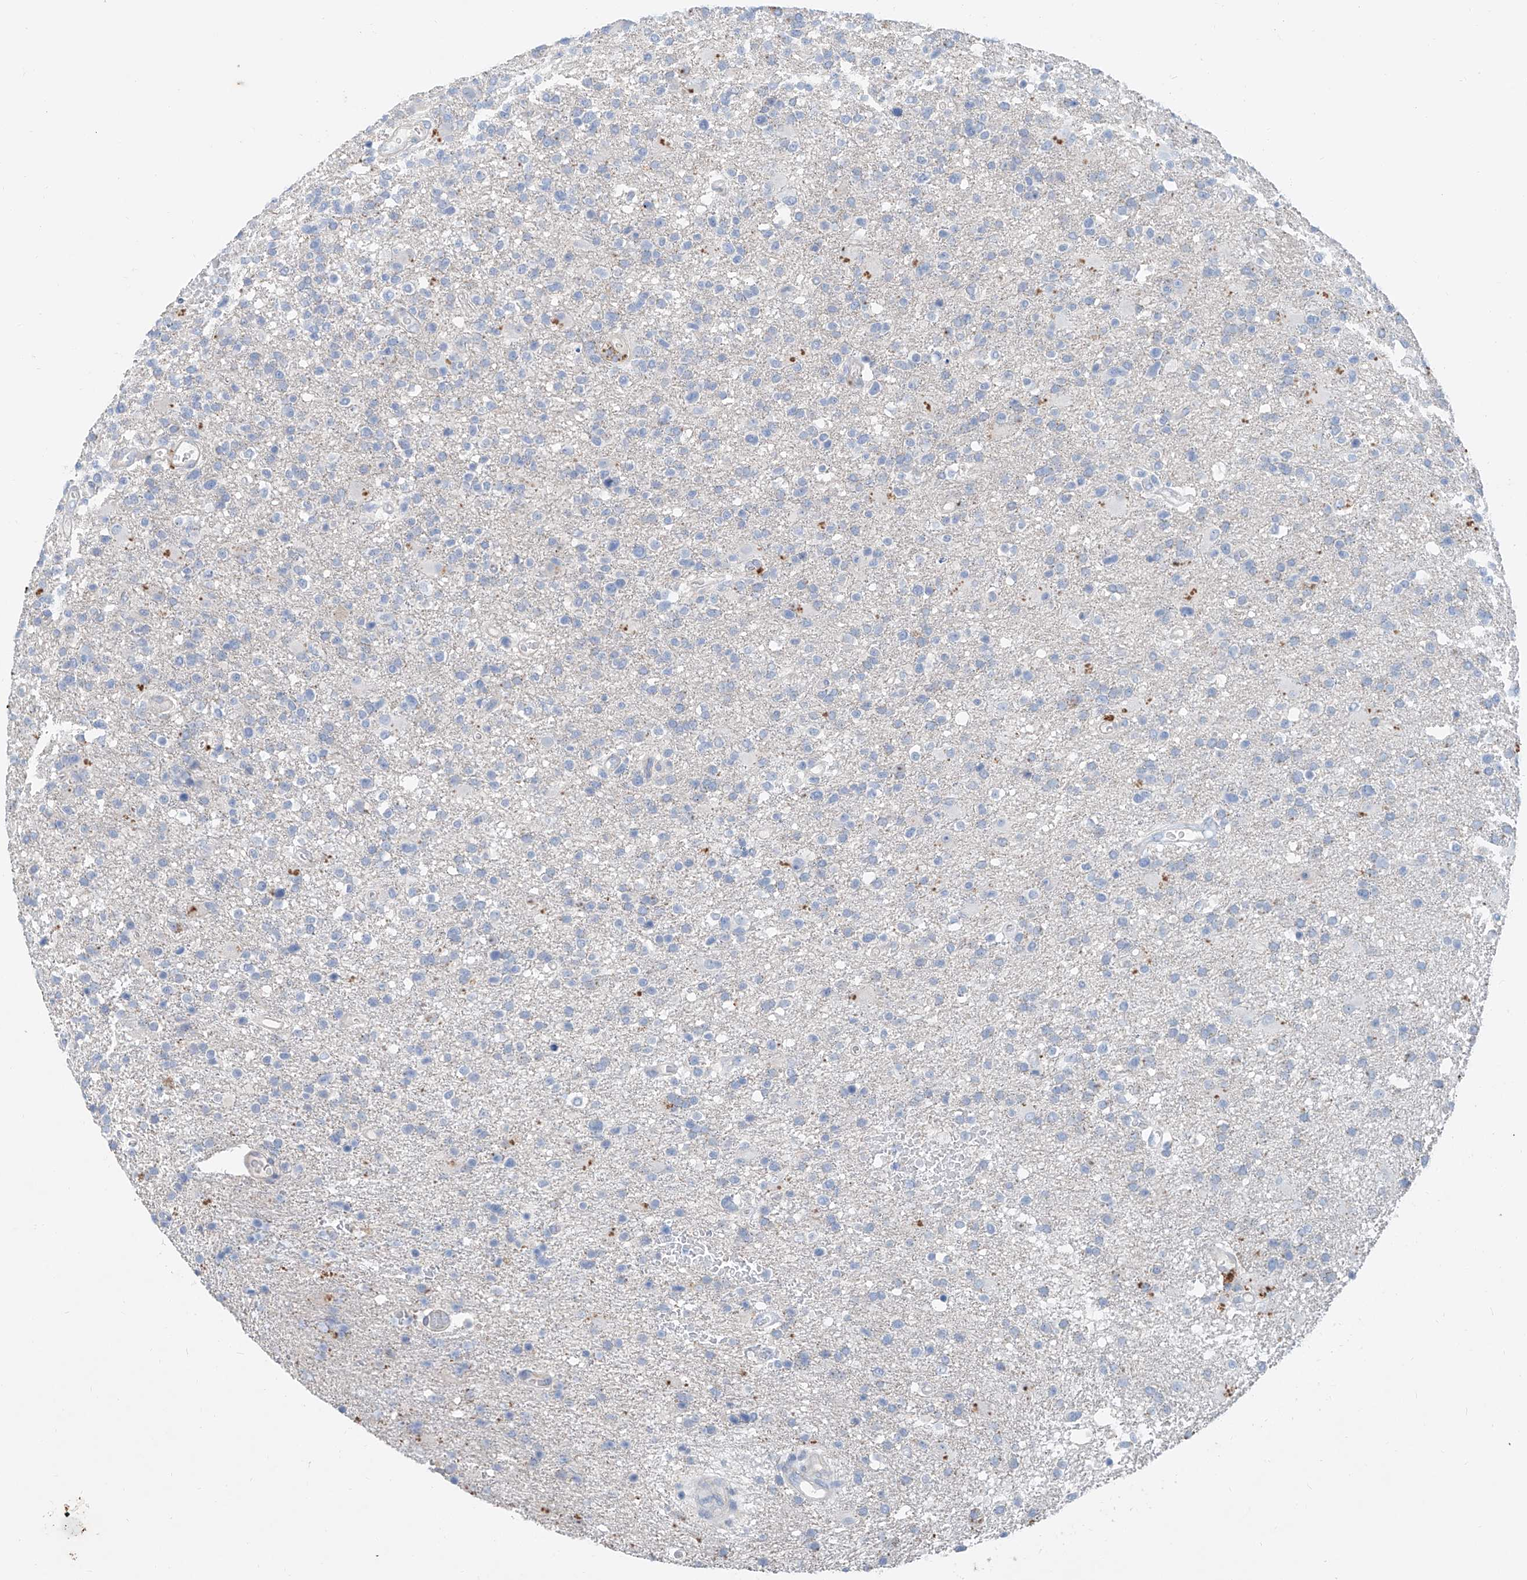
{"staining": {"intensity": "negative", "quantity": "none", "location": "none"}, "tissue": "glioma", "cell_type": "Tumor cells", "image_type": "cancer", "snomed": [{"axis": "morphology", "description": "Glioma, malignant, High grade"}, {"axis": "topography", "description": "Brain"}], "caption": "Tumor cells show no significant protein positivity in malignant glioma (high-grade).", "gene": "ANKRD34A", "patient": {"sex": "male", "age": 72}}